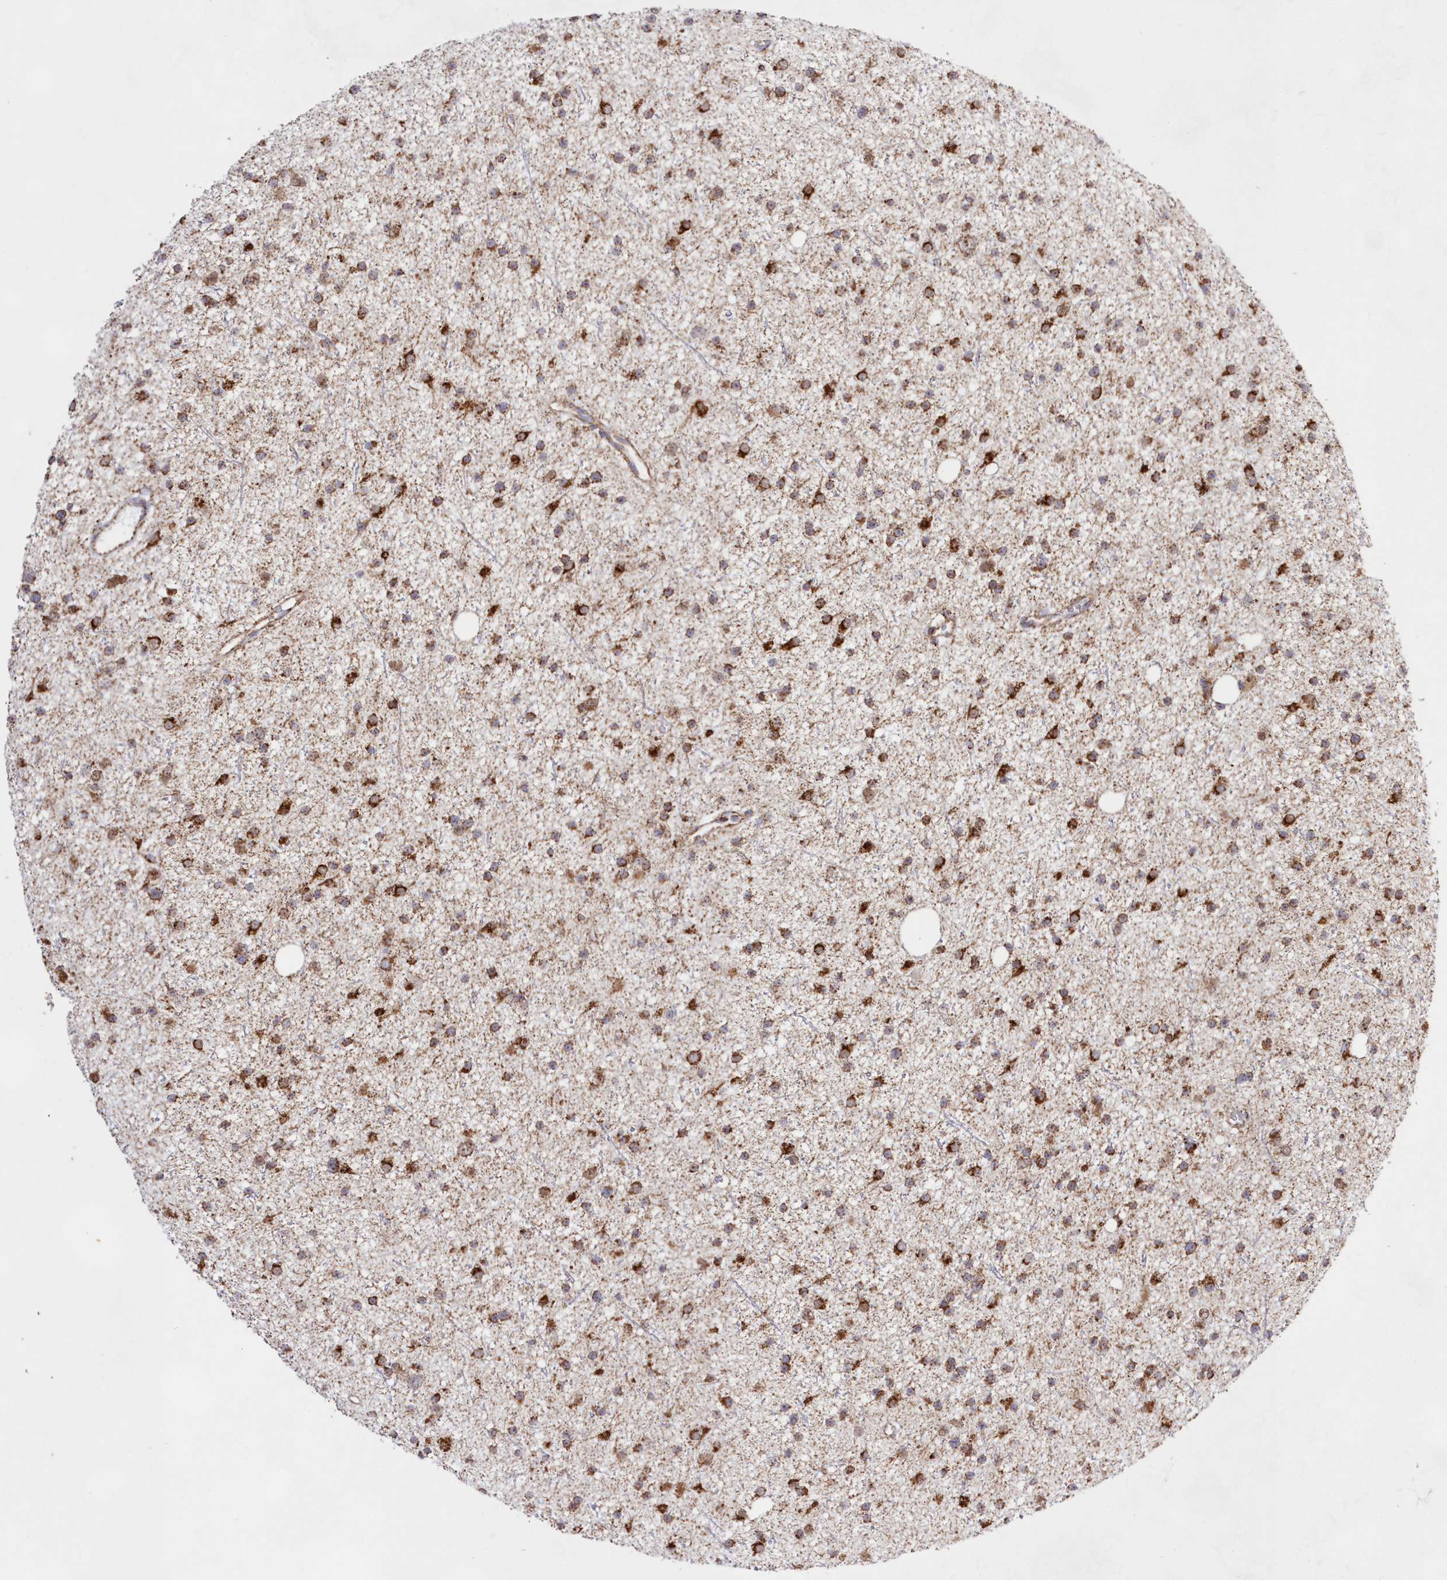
{"staining": {"intensity": "strong", "quantity": ">75%", "location": "cytoplasmic/membranous"}, "tissue": "glioma", "cell_type": "Tumor cells", "image_type": "cancer", "snomed": [{"axis": "morphology", "description": "Glioma, malignant, Low grade"}, {"axis": "topography", "description": "Cerebral cortex"}], "caption": "Immunohistochemistry (IHC) (DAB (3,3'-diaminobenzidine)) staining of low-grade glioma (malignant) demonstrates strong cytoplasmic/membranous protein staining in about >75% of tumor cells.", "gene": "HADHB", "patient": {"sex": "female", "age": 39}}